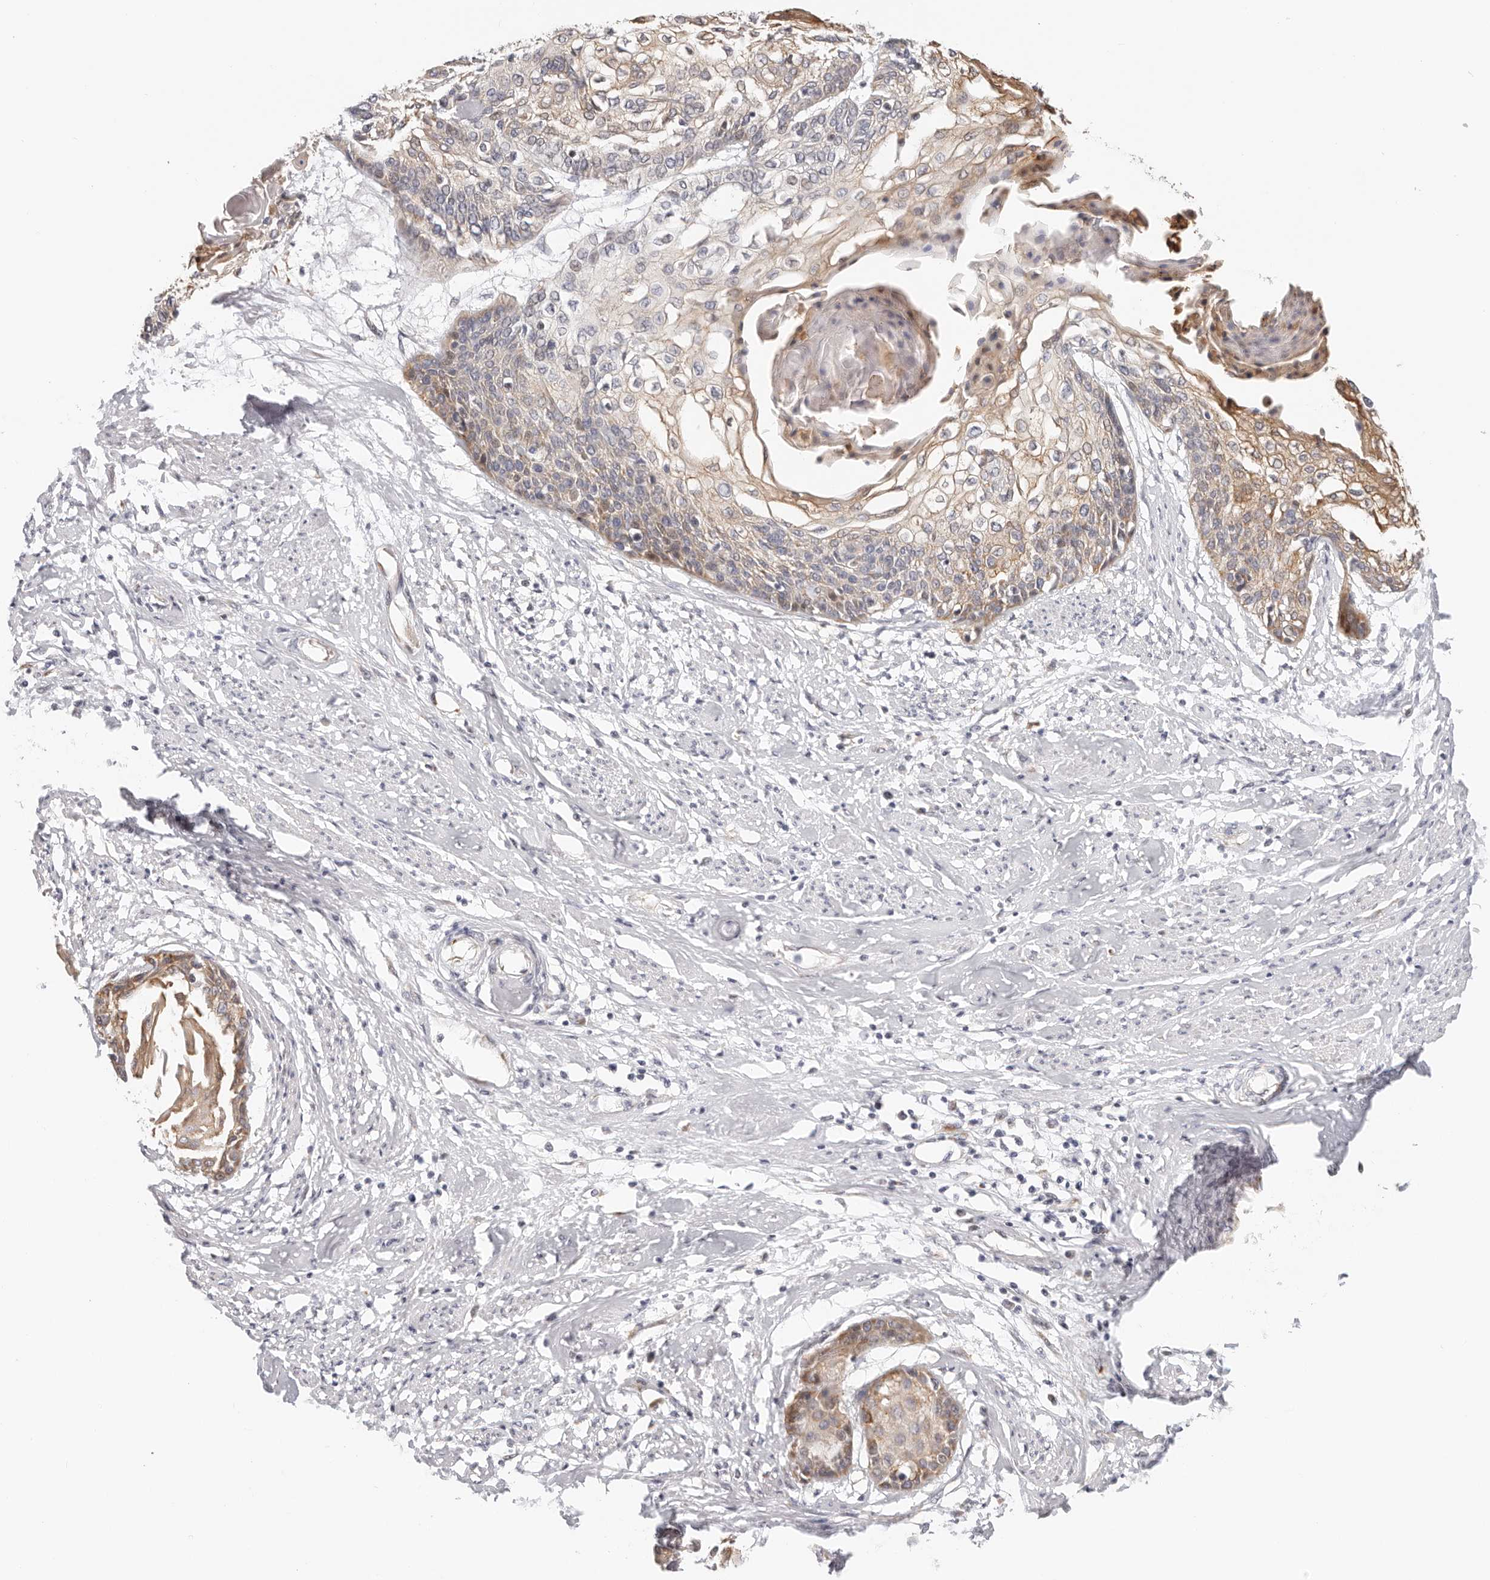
{"staining": {"intensity": "moderate", "quantity": "25%-75%", "location": "cytoplasmic/membranous"}, "tissue": "cervical cancer", "cell_type": "Tumor cells", "image_type": "cancer", "snomed": [{"axis": "morphology", "description": "Squamous cell carcinoma, NOS"}, {"axis": "topography", "description": "Cervix"}], "caption": "Human cervical squamous cell carcinoma stained with a protein marker demonstrates moderate staining in tumor cells.", "gene": "AFDN", "patient": {"sex": "female", "age": 57}}